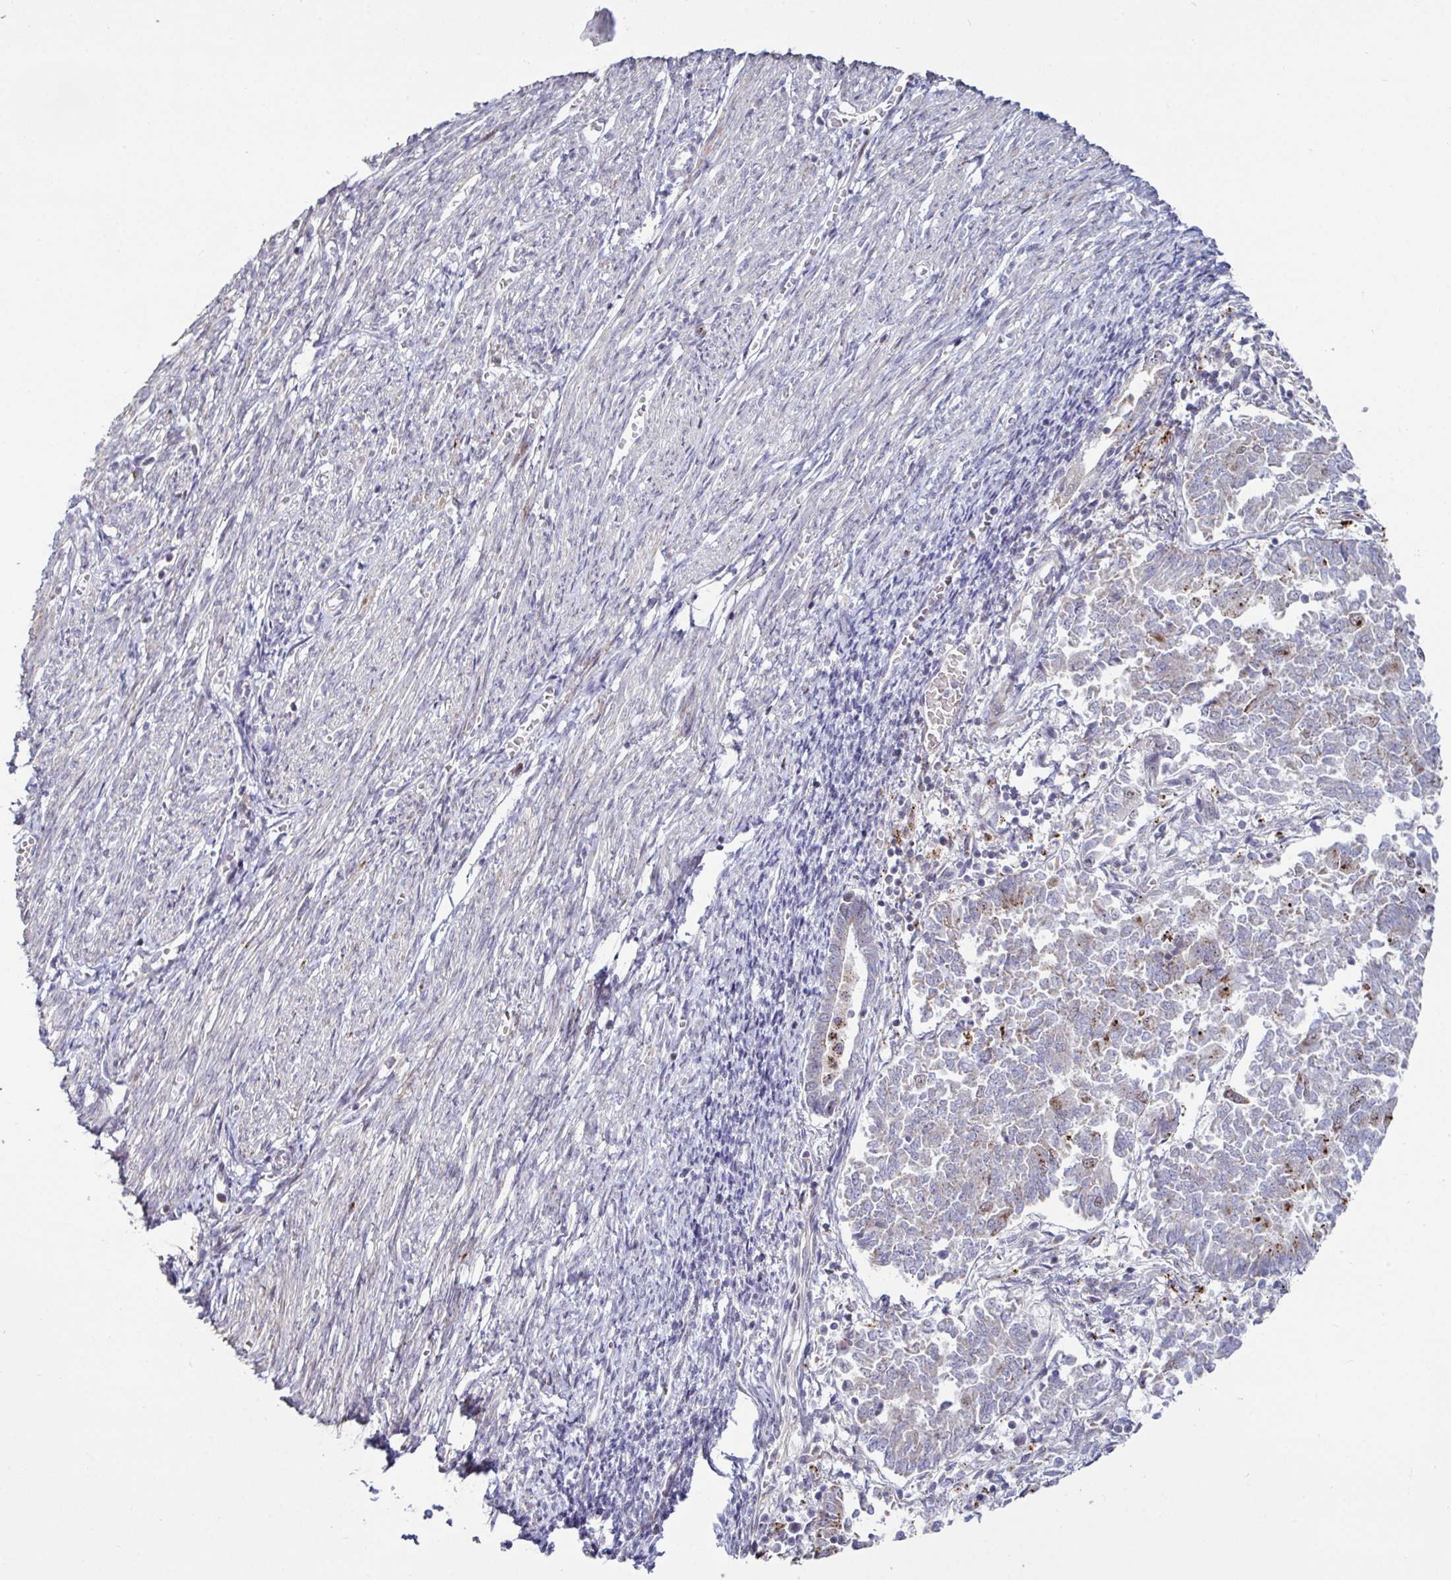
{"staining": {"intensity": "moderate", "quantity": "<25%", "location": "cytoplasmic/membranous"}, "tissue": "endometrial cancer", "cell_type": "Tumor cells", "image_type": "cancer", "snomed": [{"axis": "morphology", "description": "Adenocarcinoma, NOS"}, {"axis": "topography", "description": "Endometrium"}], "caption": "Protein staining shows moderate cytoplasmic/membranous staining in about <25% of tumor cells in endometrial cancer (adenocarcinoma).", "gene": "DZIP1", "patient": {"sex": "female", "age": 65}}